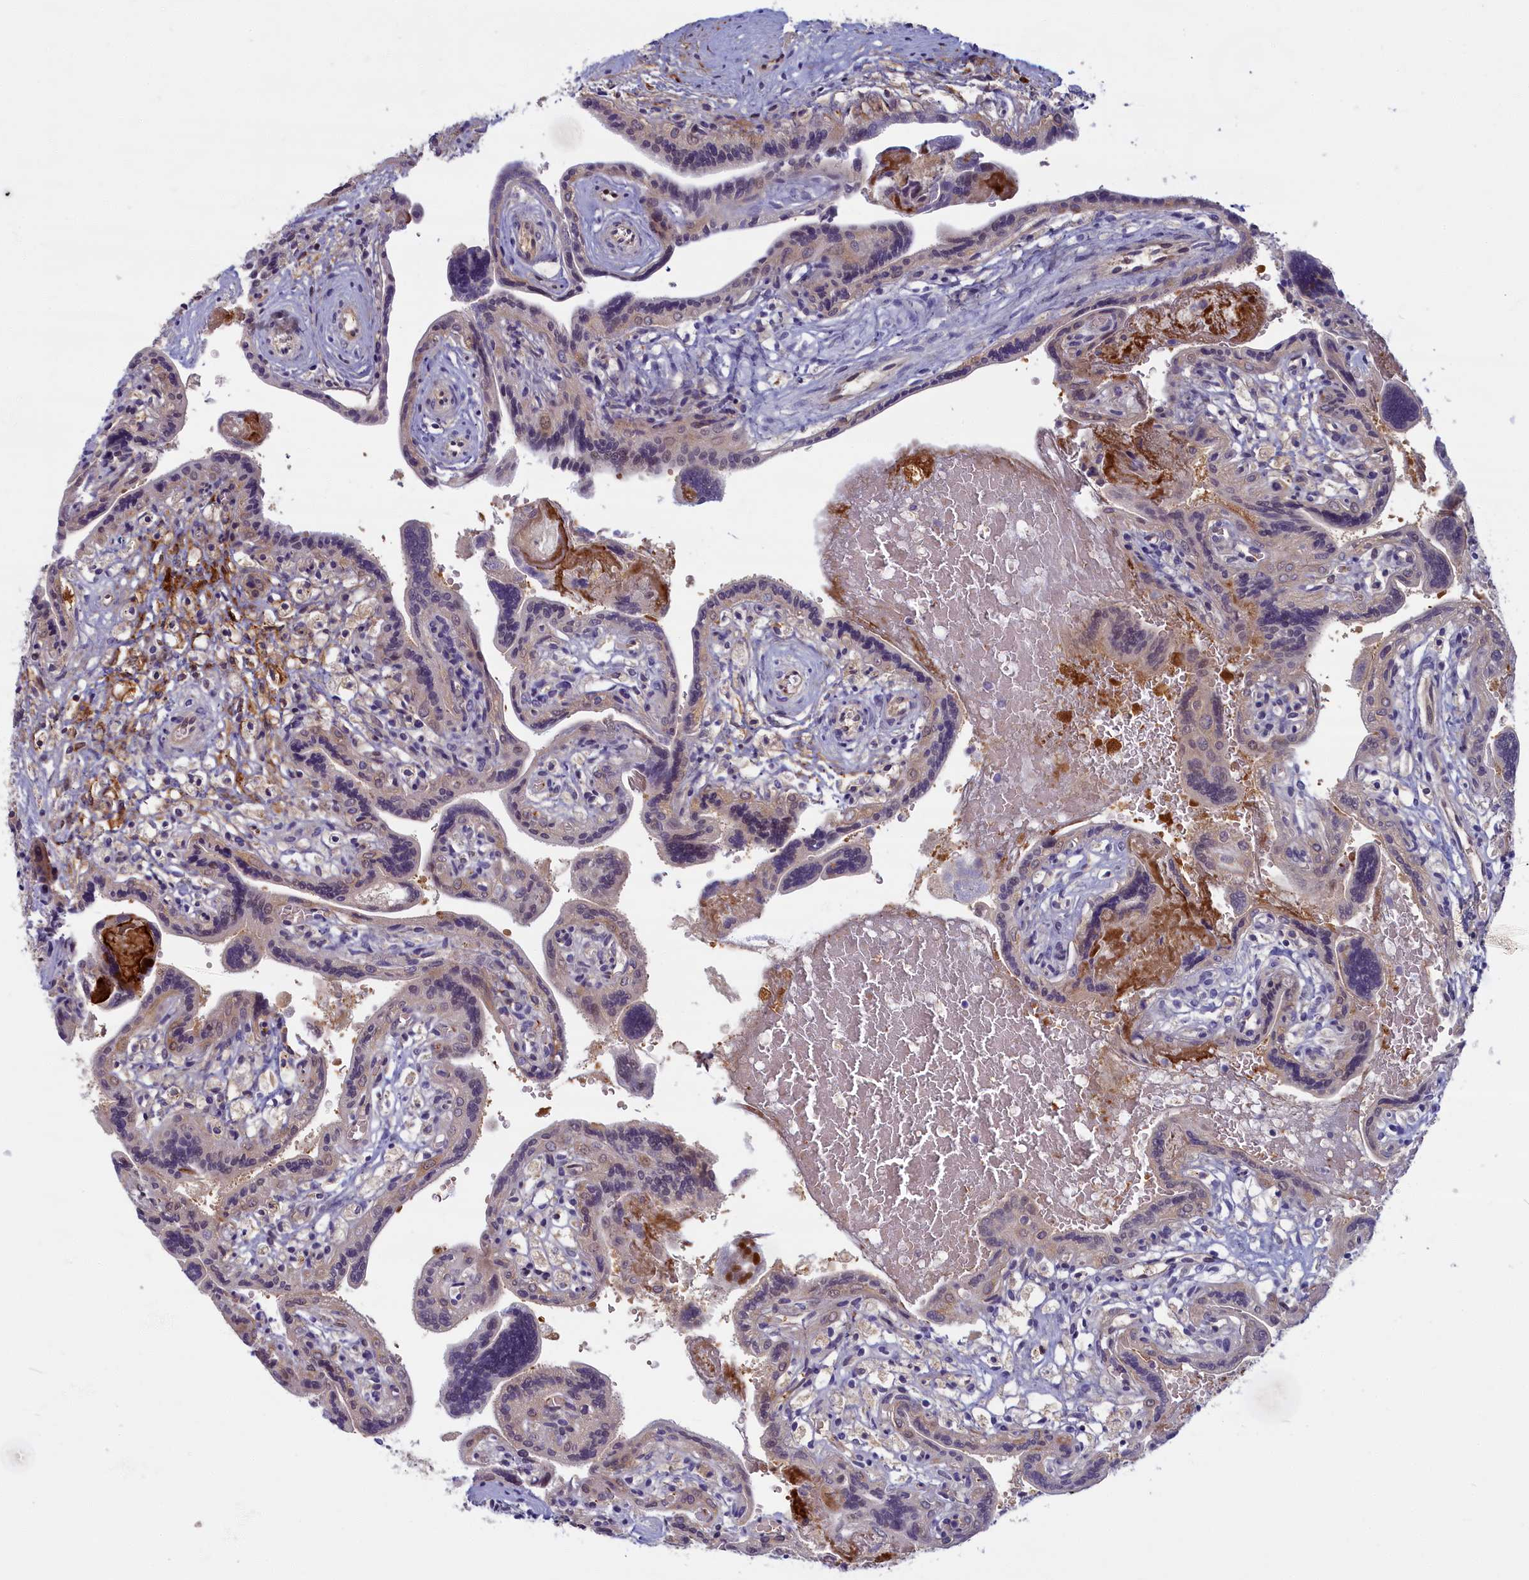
{"staining": {"intensity": "weak", "quantity": "<25%", "location": "cytoplasmic/membranous"}, "tissue": "placenta", "cell_type": "Trophoblastic cells", "image_type": "normal", "snomed": [{"axis": "morphology", "description": "Normal tissue, NOS"}, {"axis": "topography", "description": "Placenta"}], "caption": "Immunohistochemistry (IHC) histopathology image of unremarkable human placenta stained for a protein (brown), which demonstrates no positivity in trophoblastic cells.", "gene": "FCSK", "patient": {"sex": "female", "age": 37}}